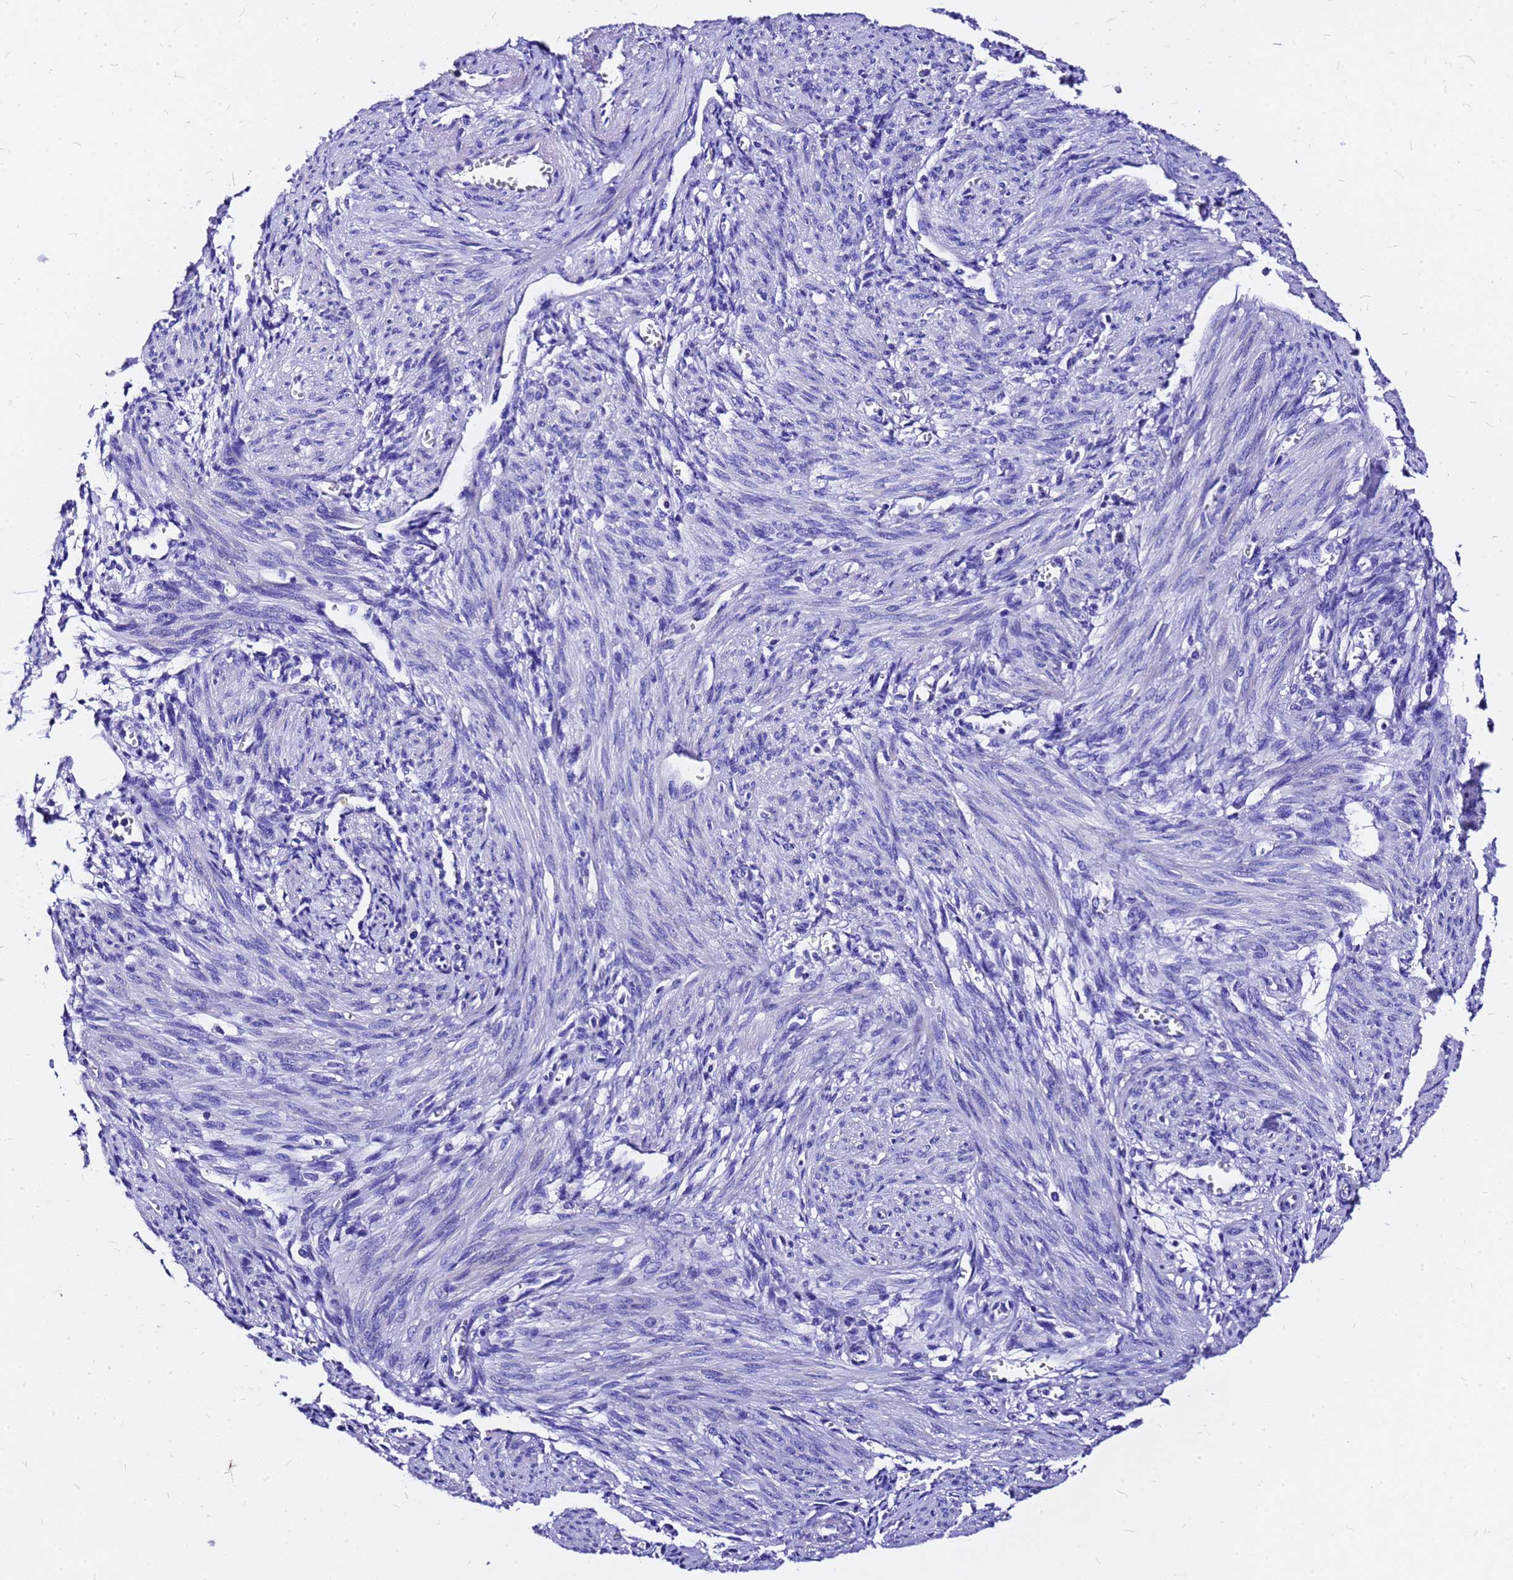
{"staining": {"intensity": "negative", "quantity": "none", "location": "none"}, "tissue": "smooth muscle", "cell_type": "Smooth muscle cells", "image_type": "normal", "snomed": [{"axis": "morphology", "description": "Normal tissue, NOS"}, {"axis": "topography", "description": "Smooth muscle"}], "caption": "The photomicrograph displays no staining of smooth muscle cells in unremarkable smooth muscle. The staining was performed using DAB to visualize the protein expression in brown, while the nuclei were stained in blue with hematoxylin (Magnification: 20x).", "gene": "HERC4", "patient": {"sex": "female", "age": 39}}